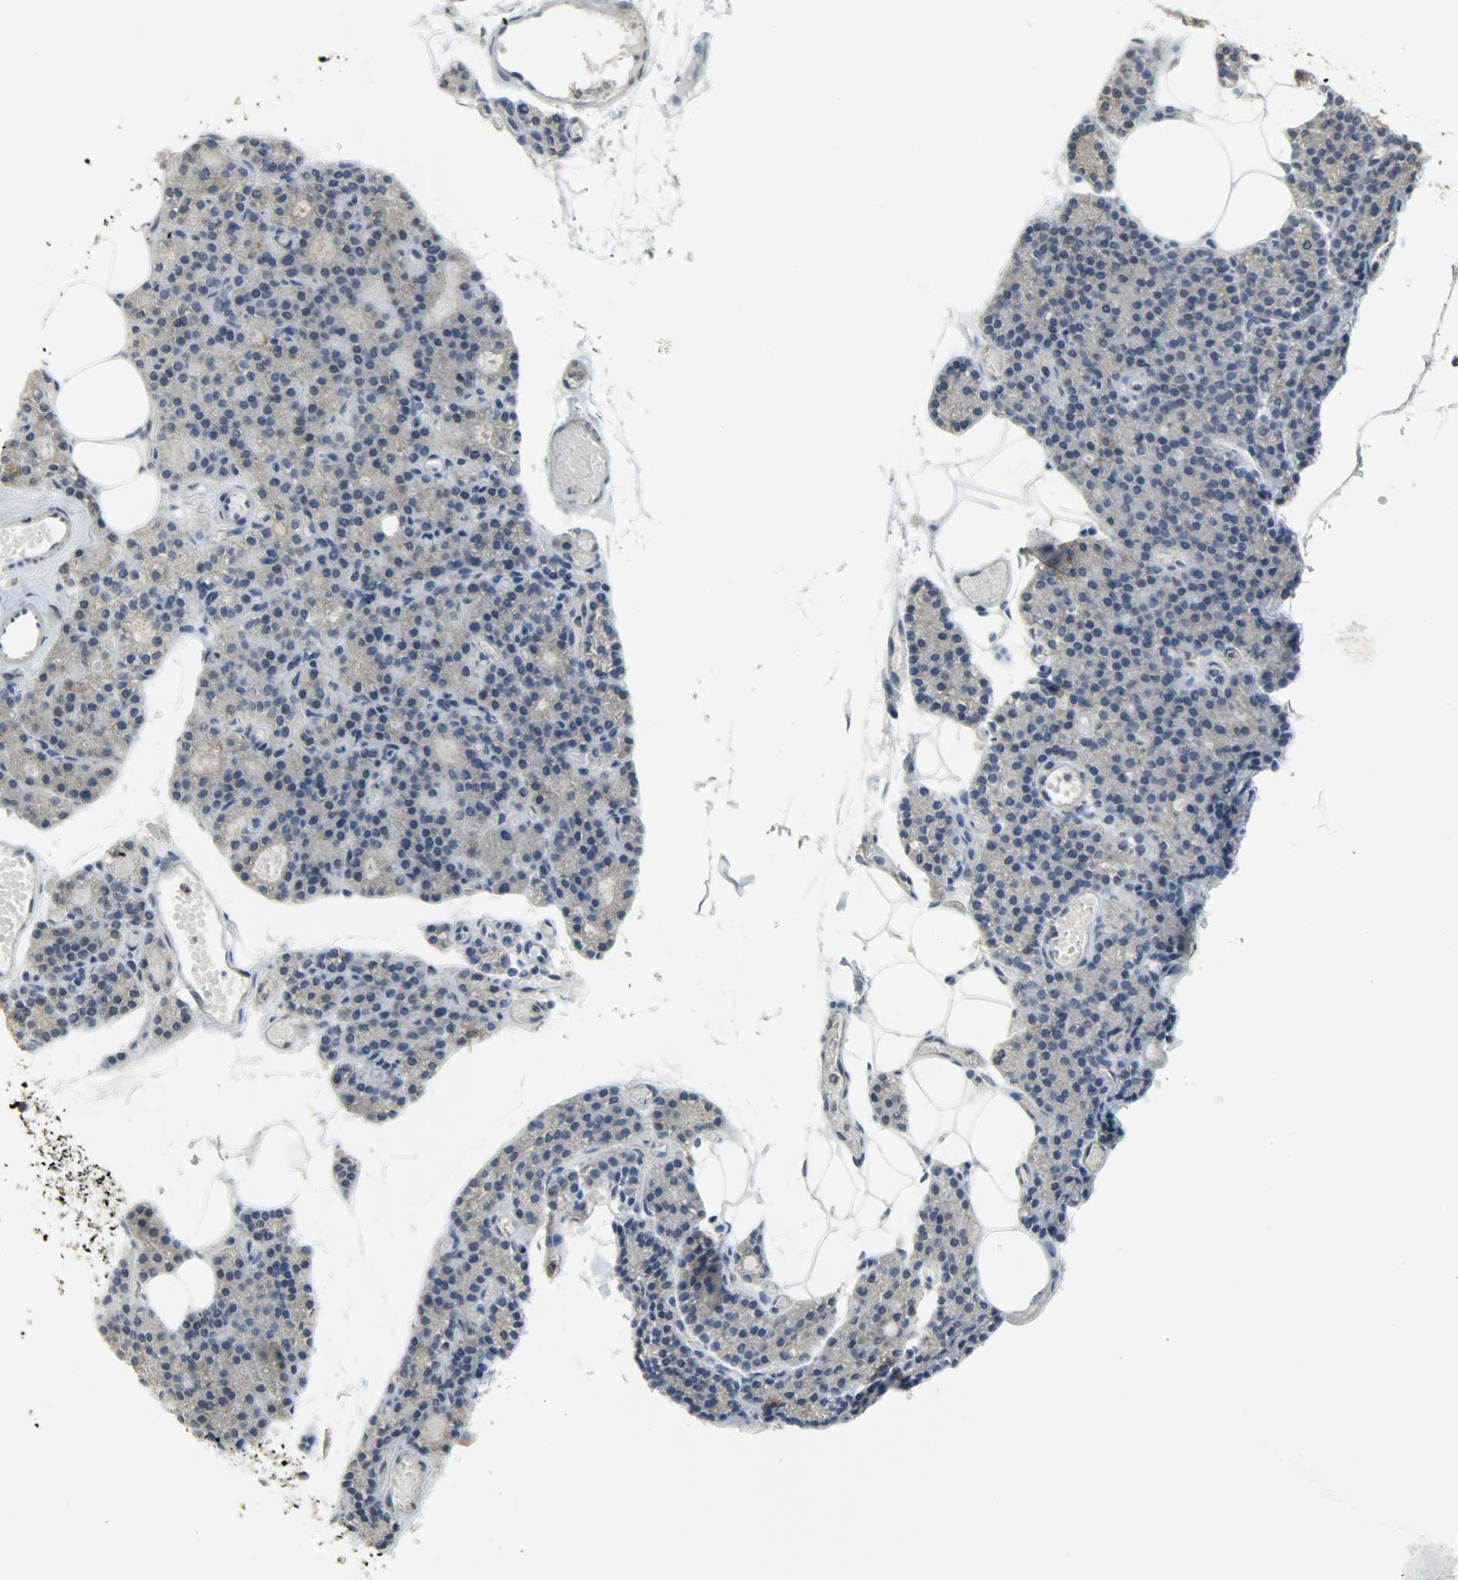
{"staining": {"intensity": "weak", "quantity": ">75%", "location": "cytoplasmic/membranous"}, "tissue": "parathyroid gland", "cell_type": "Glandular cells", "image_type": "normal", "snomed": [{"axis": "morphology", "description": "Normal tissue, NOS"}, {"axis": "topography", "description": "Parathyroid gland"}], "caption": "DAB (3,3'-diaminobenzidine) immunohistochemical staining of normal parathyroid gland displays weak cytoplasmic/membranous protein expression in approximately >75% of glandular cells.", "gene": "DNAJA4", "patient": {"sex": "female", "age": 60}}